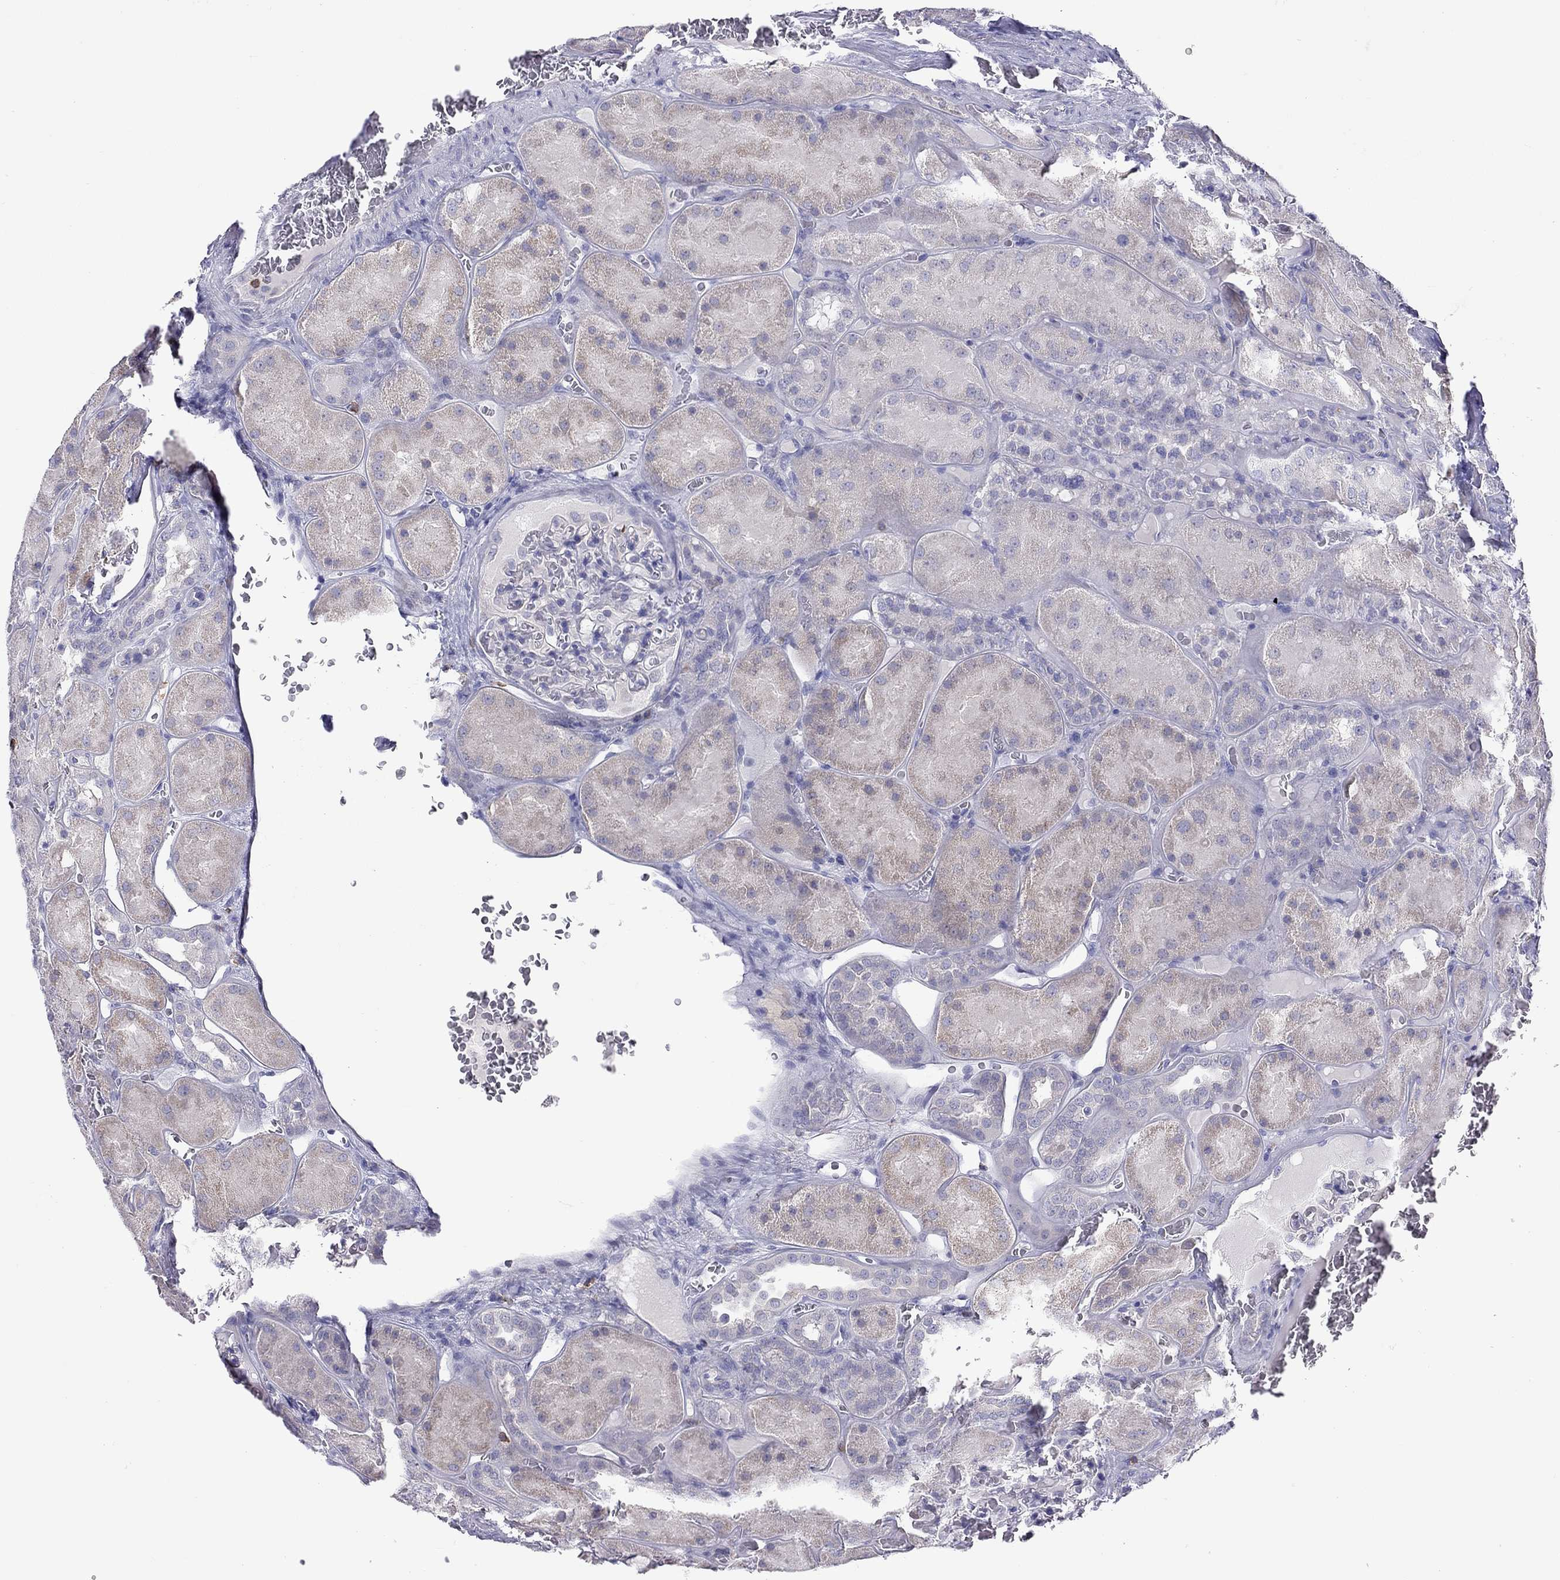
{"staining": {"intensity": "negative", "quantity": "none", "location": "none"}, "tissue": "kidney", "cell_type": "Cells in glomeruli", "image_type": "normal", "snomed": [{"axis": "morphology", "description": "Normal tissue, NOS"}, {"axis": "topography", "description": "Kidney"}], "caption": "DAB immunohistochemical staining of unremarkable kidney demonstrates no significant expression in cells in glomeruli. (DAB IHC, high magnification).", "gene": "ENSG00000288637", "patient": {"sex": "male", "age": 73}}